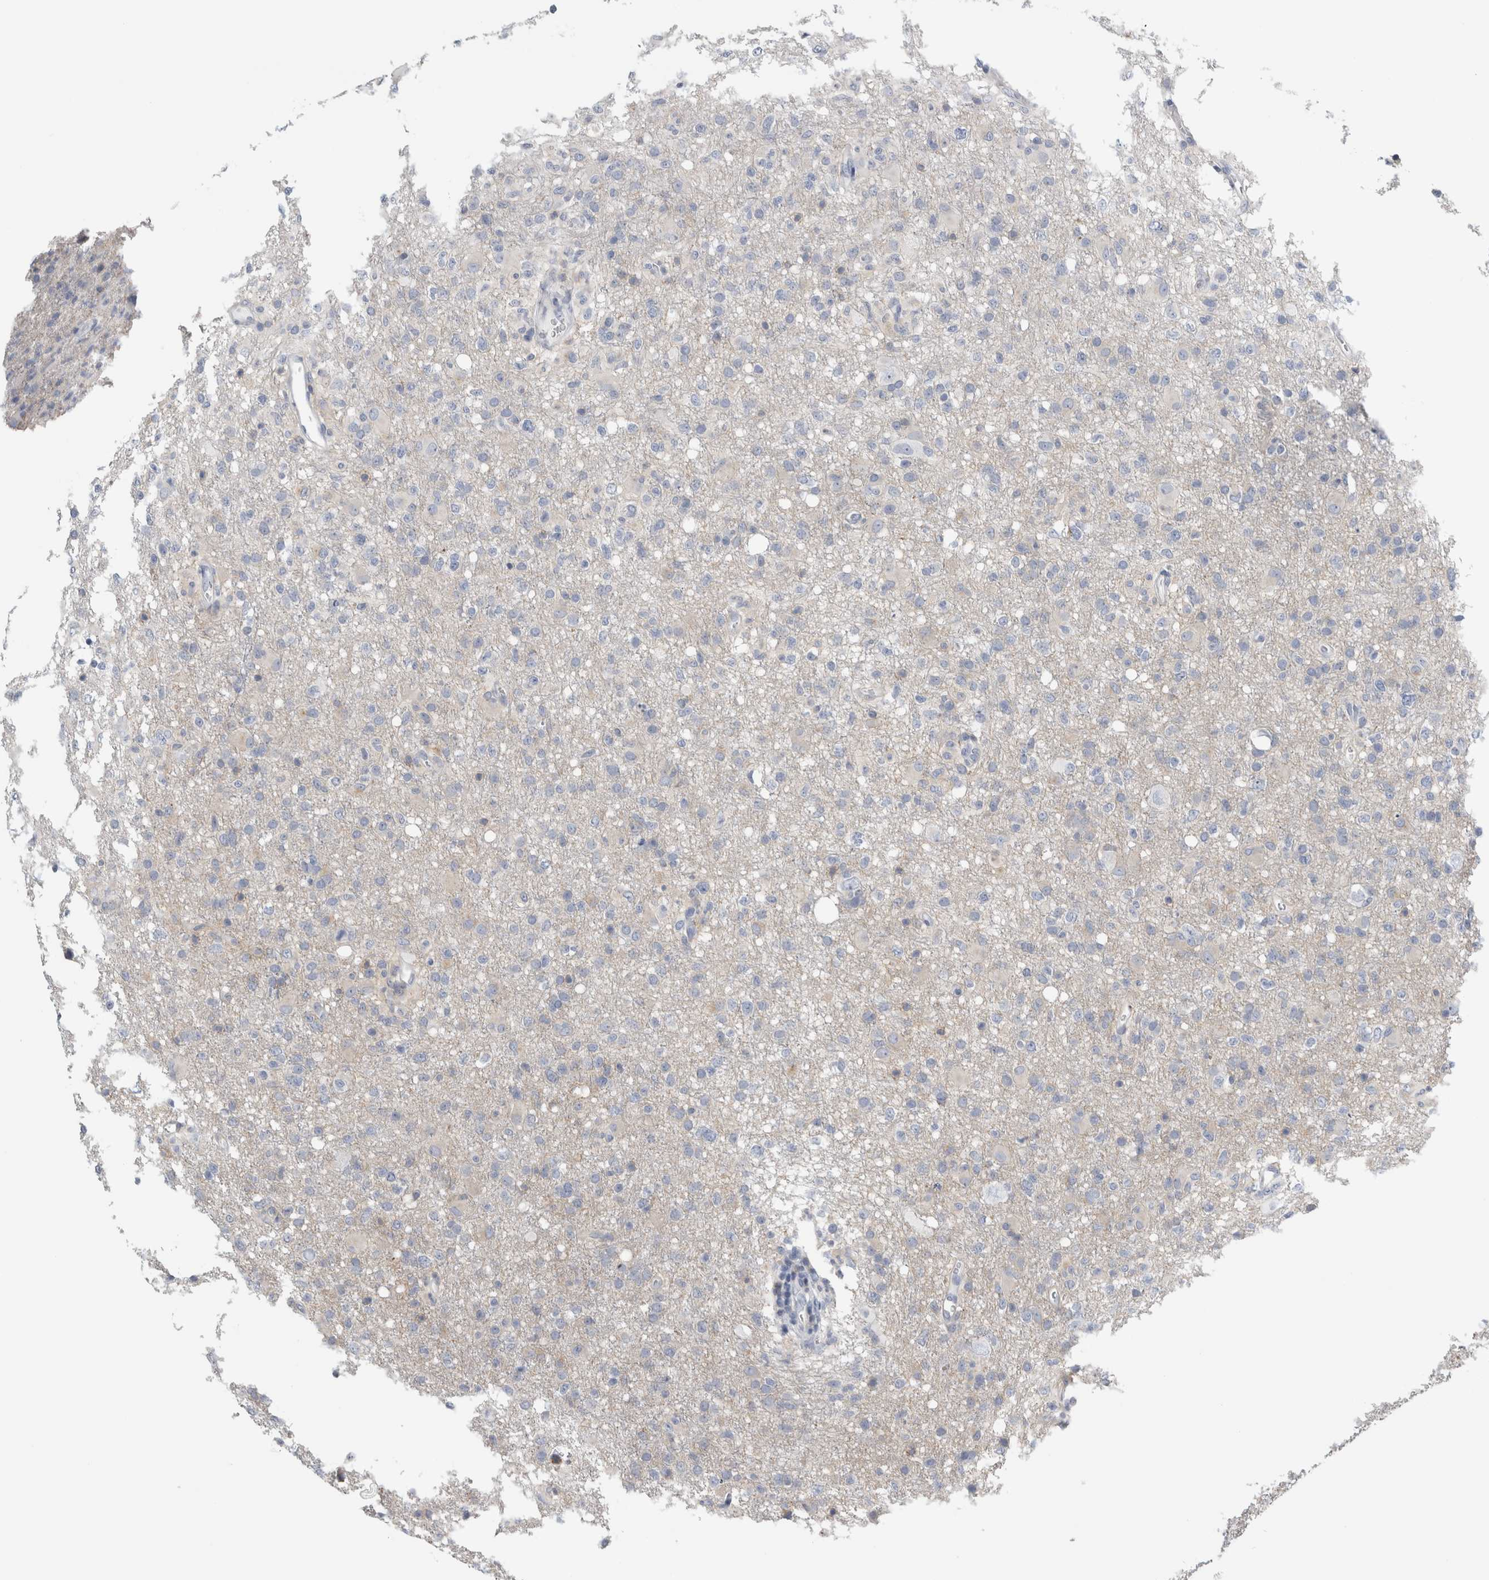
{"staining": {"intensity": "negative", "quantity": "none", "location": "none"}, "tissue": "glioma", "cell_type": "Tumor cells", "image_type": "cancer", "snomed": [{"axis": "morphology", "description": "Glioma, malignant, High grade"}, {"axis": "topography", "description": "Brain"}], "caption": "Tumor cells show no significant protein positivity in malignant high-grade glioma.", "gene": "ANKFY1", "patient": {"sex": "female", "age": 57}}